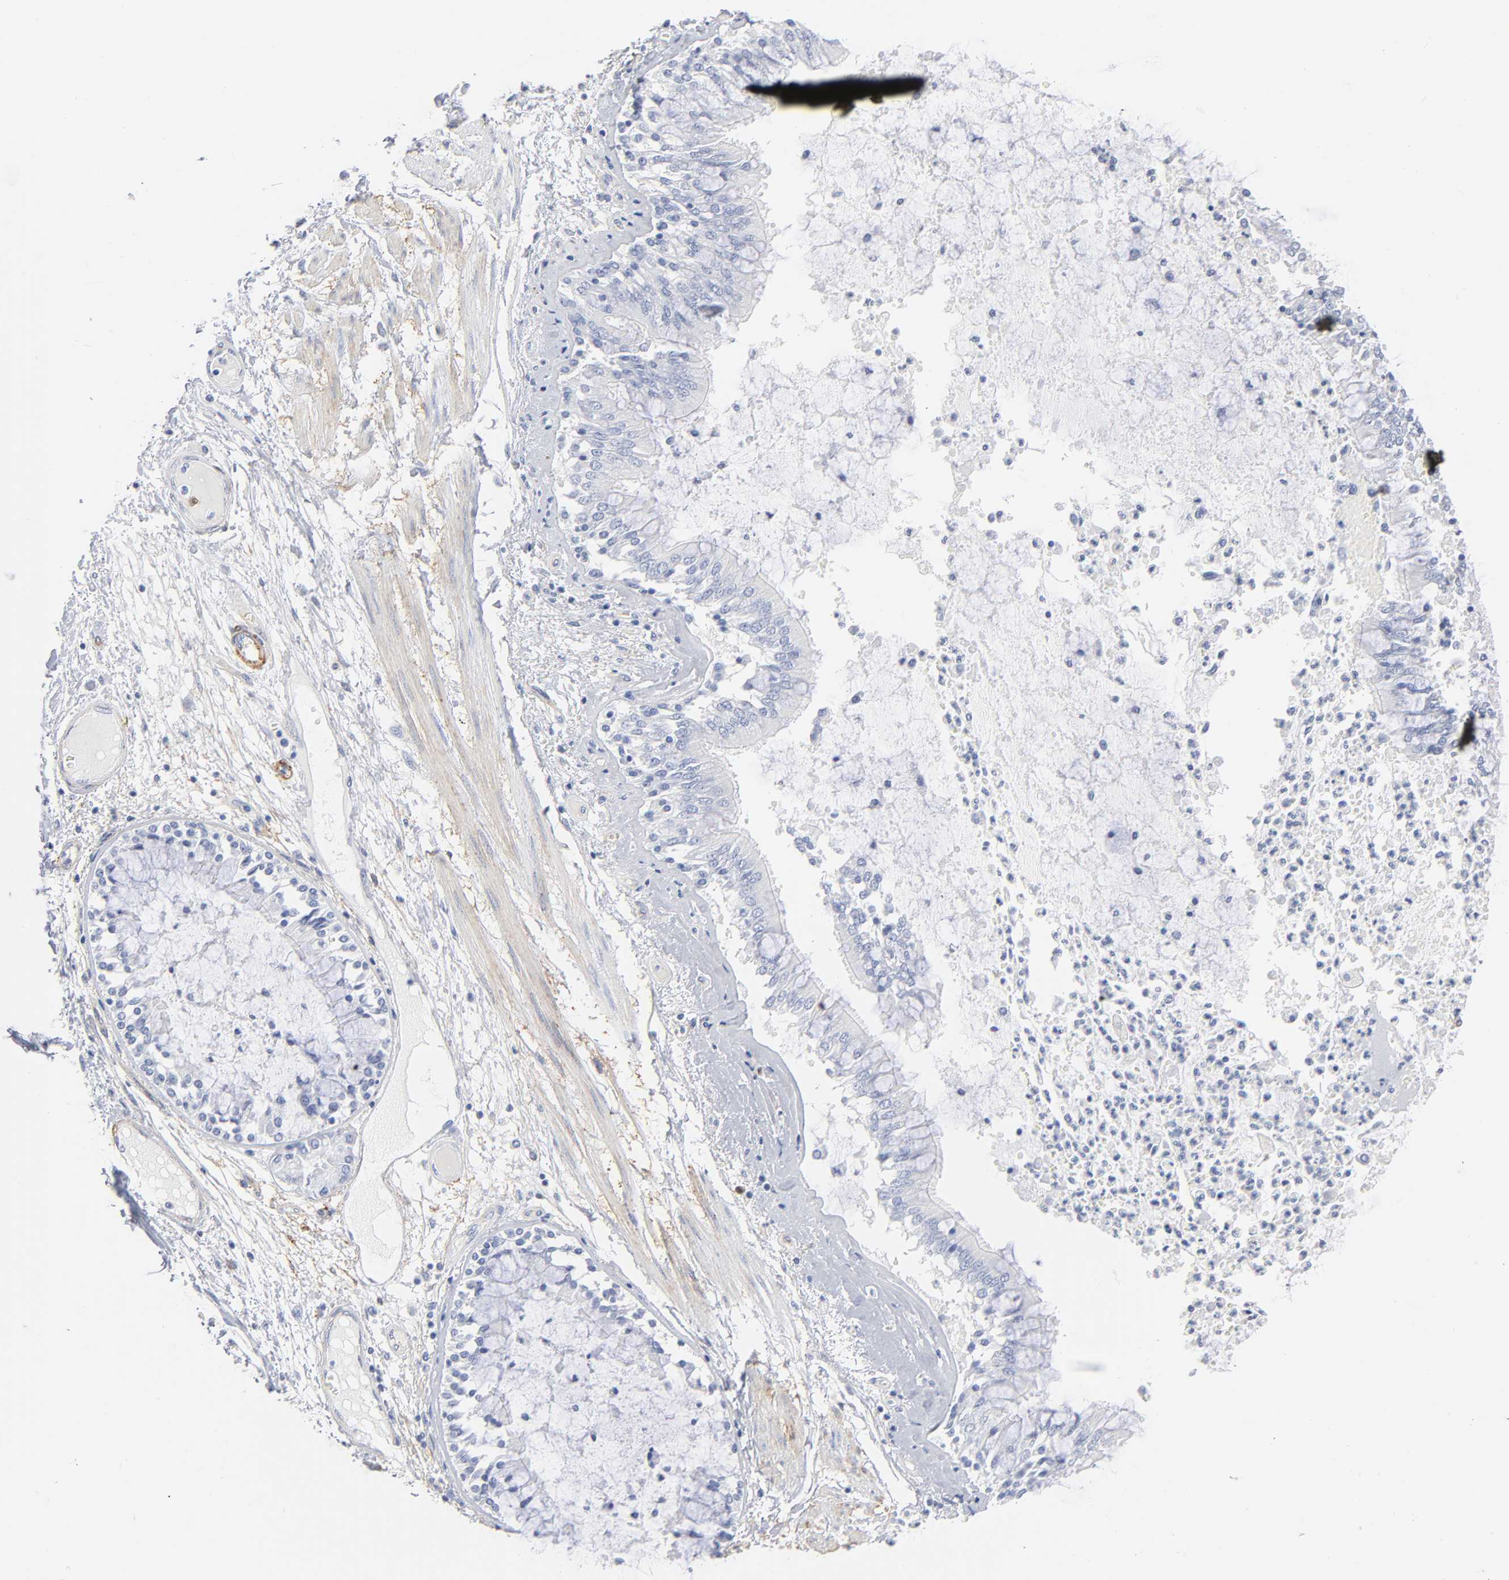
{"staining": {"intensity": "negative", "quantity": "none", "location": "none"}, "tissue": "bronchus", "cell_type": "Respiratory epithelial cells", "image_type": "normal", "snomed": [{"axis": "morphology", "description": "Normal tissue, NOS"}, {"axis": "topography", "description": "Cartilage tissue"}, {"axis": "topography", "description": "Bronchus"}, {"axis": "topography", "description": "Lung"}], "caption": "IHC photomicrograph of normal human bronchus stained for a protein (brown), which displays no expression in respiratory epithelial cells.", "gene": "AGTR1", "patient": {"sex": "female", "age": 49}}